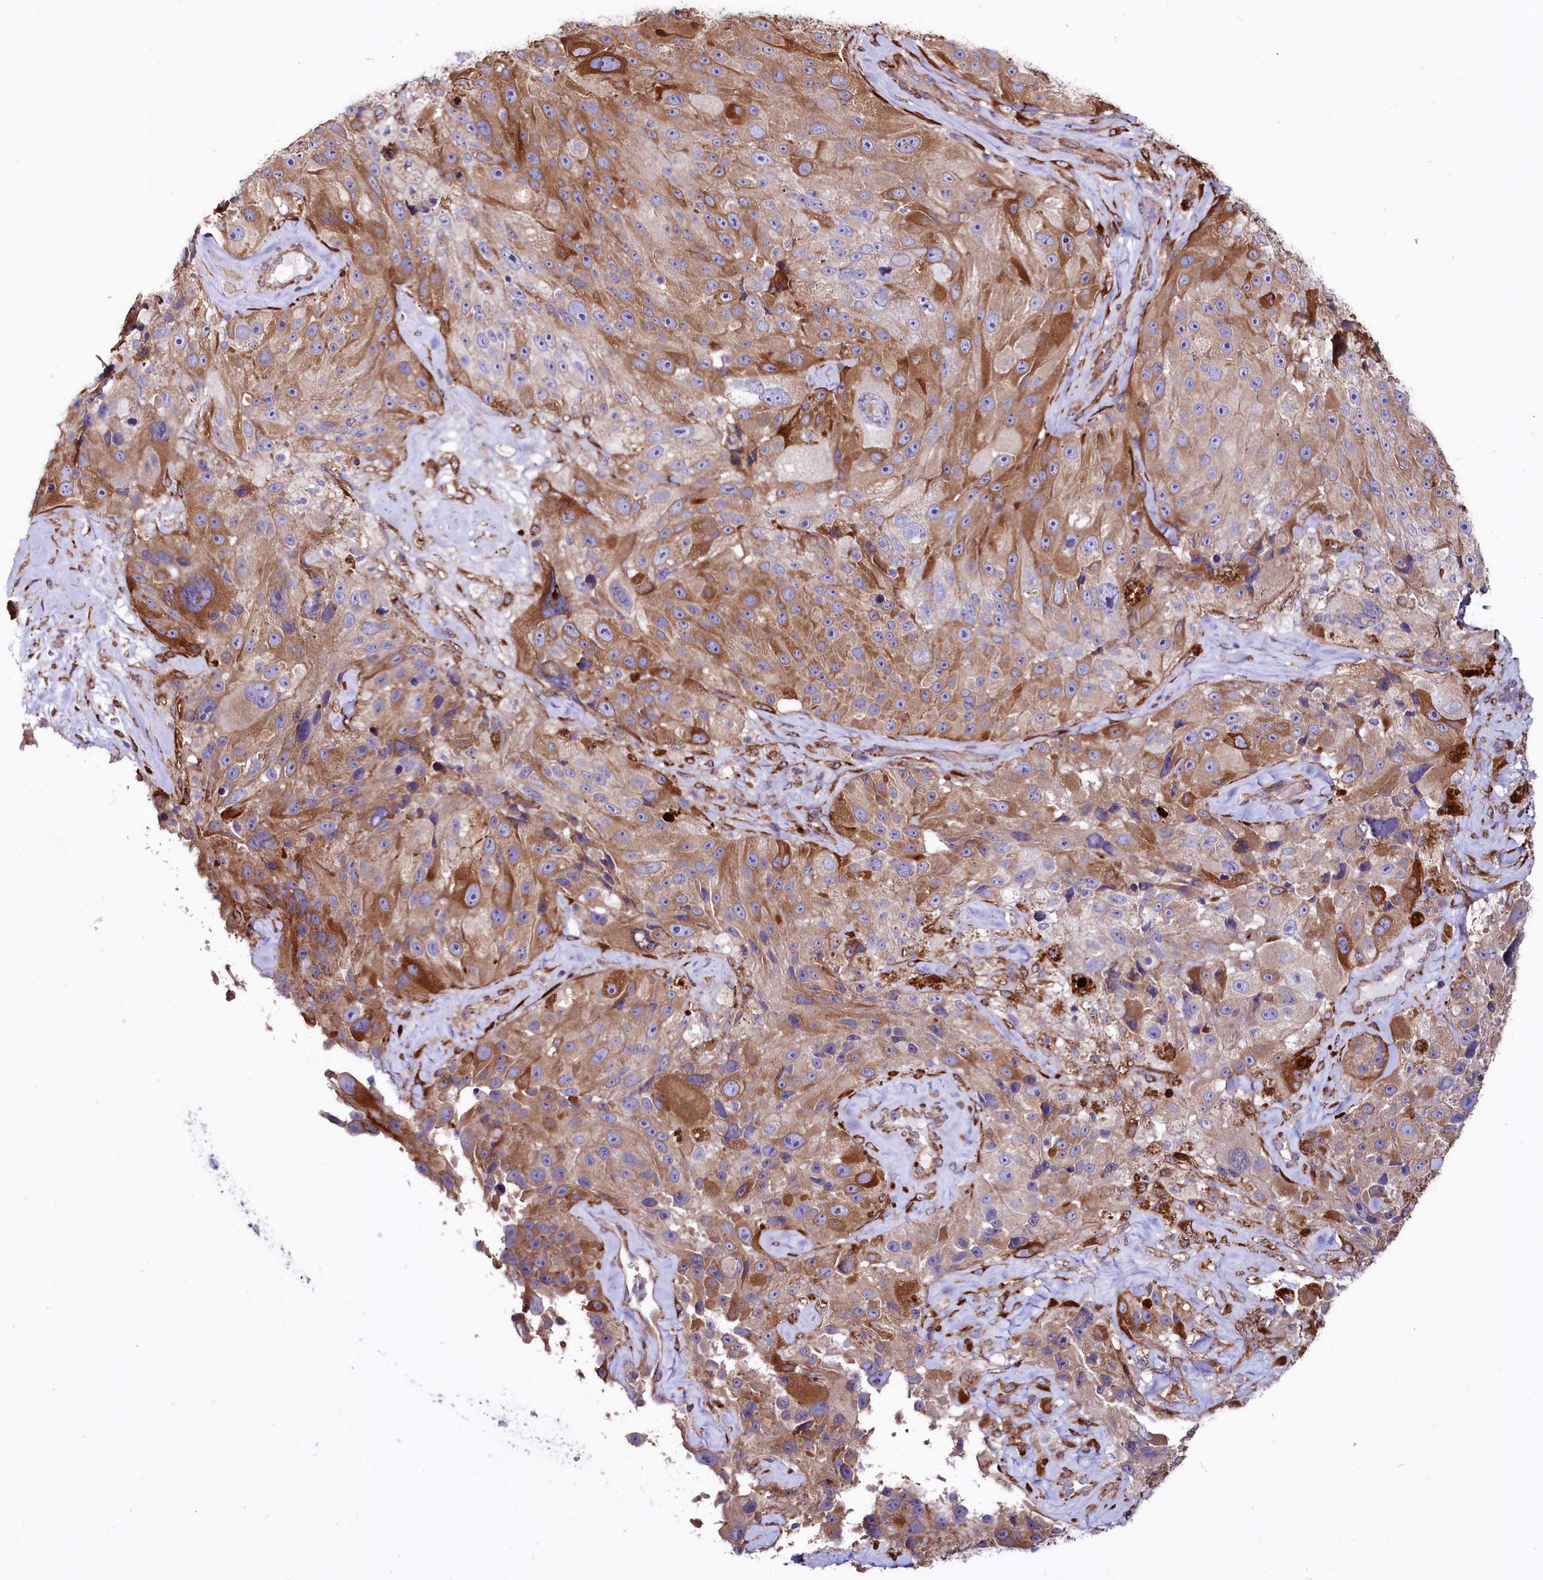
{"staining": {"intensity": "moderate", "quantity": "25%-75%", "location": "cytoplasmic/membranous"}, "tissue": "melanoma", "cell_type": "Tumor cells", "image_type": "cancer", "snomed": [{"axis": "morphology", "description": "Malignant melanoma, Metastatic site"}, {"axis": "topography", "description": "Lymph node"}], "caption": "Immunohistochemistry (DAB (3,3'-diaminobenzidine)) staining of human melanoma displays moderate cytoplasmic/membranous protein staining in approximately 25%-75% of tumor cells.", "gene": "FCHSD2", "patient": {"sex": "male", "age": 62}}